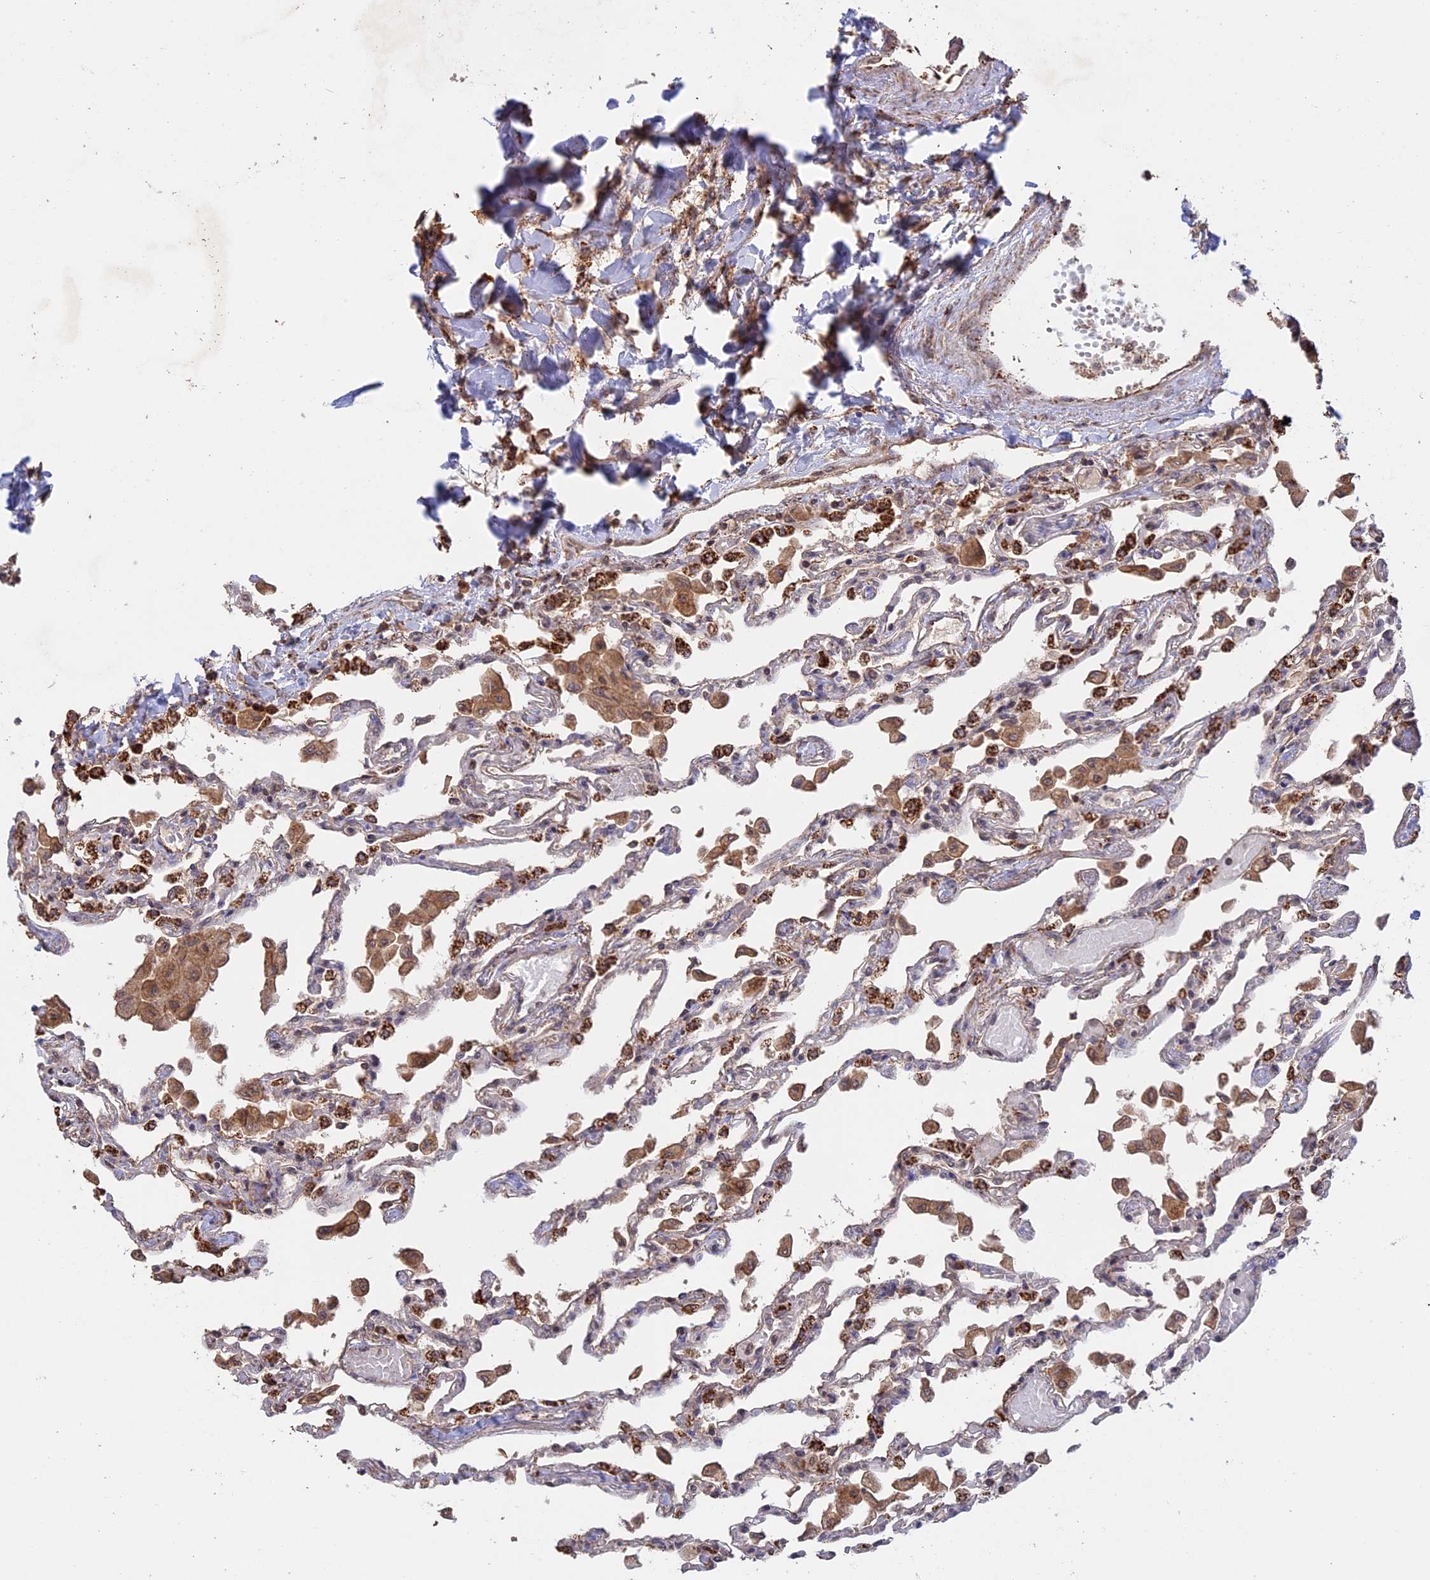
{"staining": {"intensity": "negative", "quantity": "none", "location": "none"}, "tissue": "lung", "cell_type": "Alveolar cells", "image_type": "normal", "snomed": [{"axis": "morphology", "description": "Normal tissue, NOS"}, {"axis": "topography", "description": "Bronchus"}, {"axis": "topography", "description": "Lung"}], "caption": "IHC image of normal human lung stained for a protein (brown), which reveals no staining in alveolar cells. The staining was performed using DAB (3,3'-diaminobenzidine) to visualize the protein expression in brown, while the nuclei were stained in blue with hematoxylin (Magnification: 20x).", "gene": "FAM210B", "patient": {"sex": "female", "age": 49}}